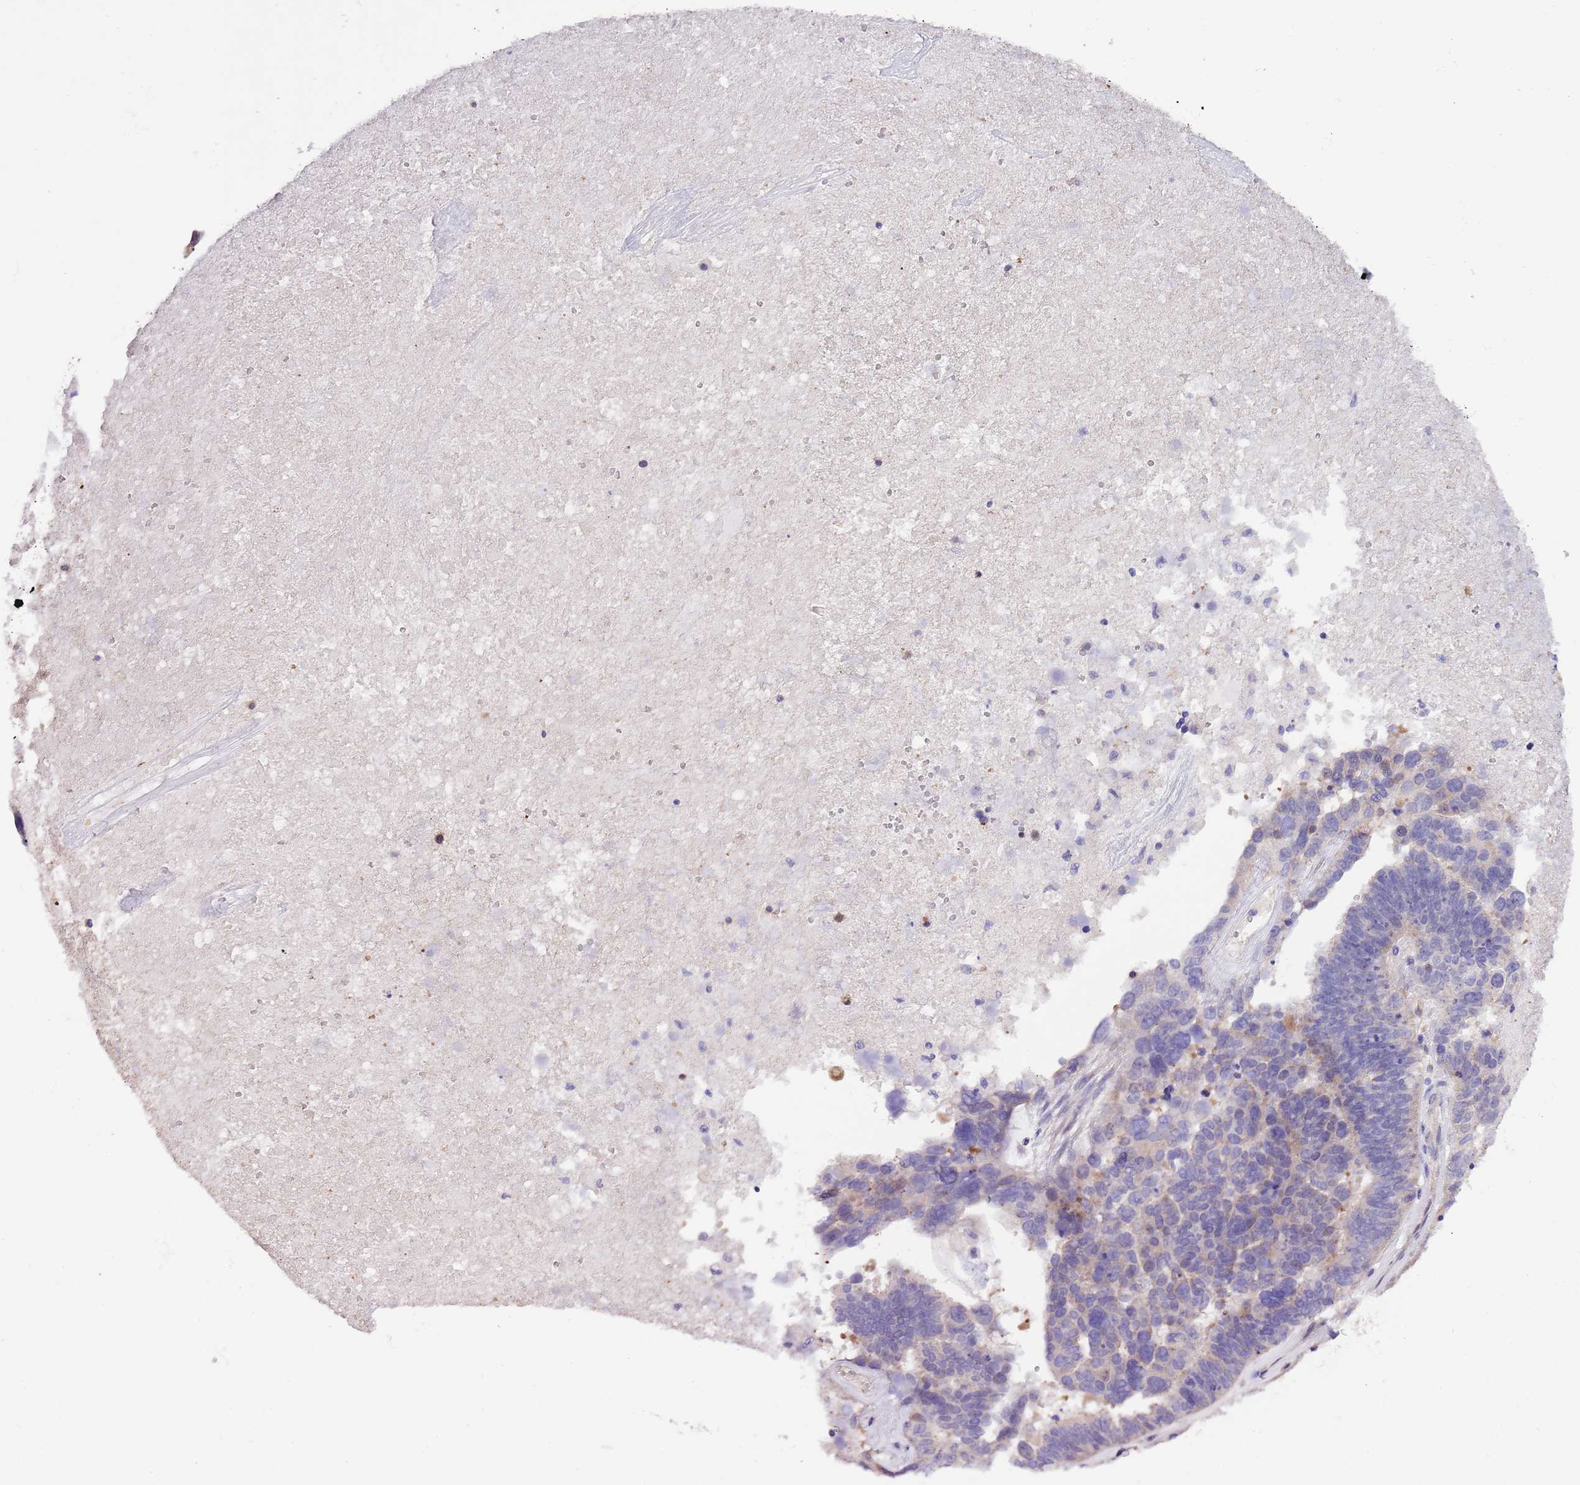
{"staining": {"intensity": "weak", "quantity": "<25%", "location": "cytoplasmic/membranous"}, "tissue": "ovarian cancer", "cell_type": "Tumor cells", "image_type": "cancer", "snomed": [{"axis": "morphology", "description": "Cystadenocarcinoma, serous, NOS"}, {"axis": "topography", "description": "Ovary"}], "caption": "Protein analysis of ovarian serous cystadenocarcinoma shows no significant positivity in tumor cells.", "gene": "PRR32", "patient": {"sex": "female", "age": 59}}